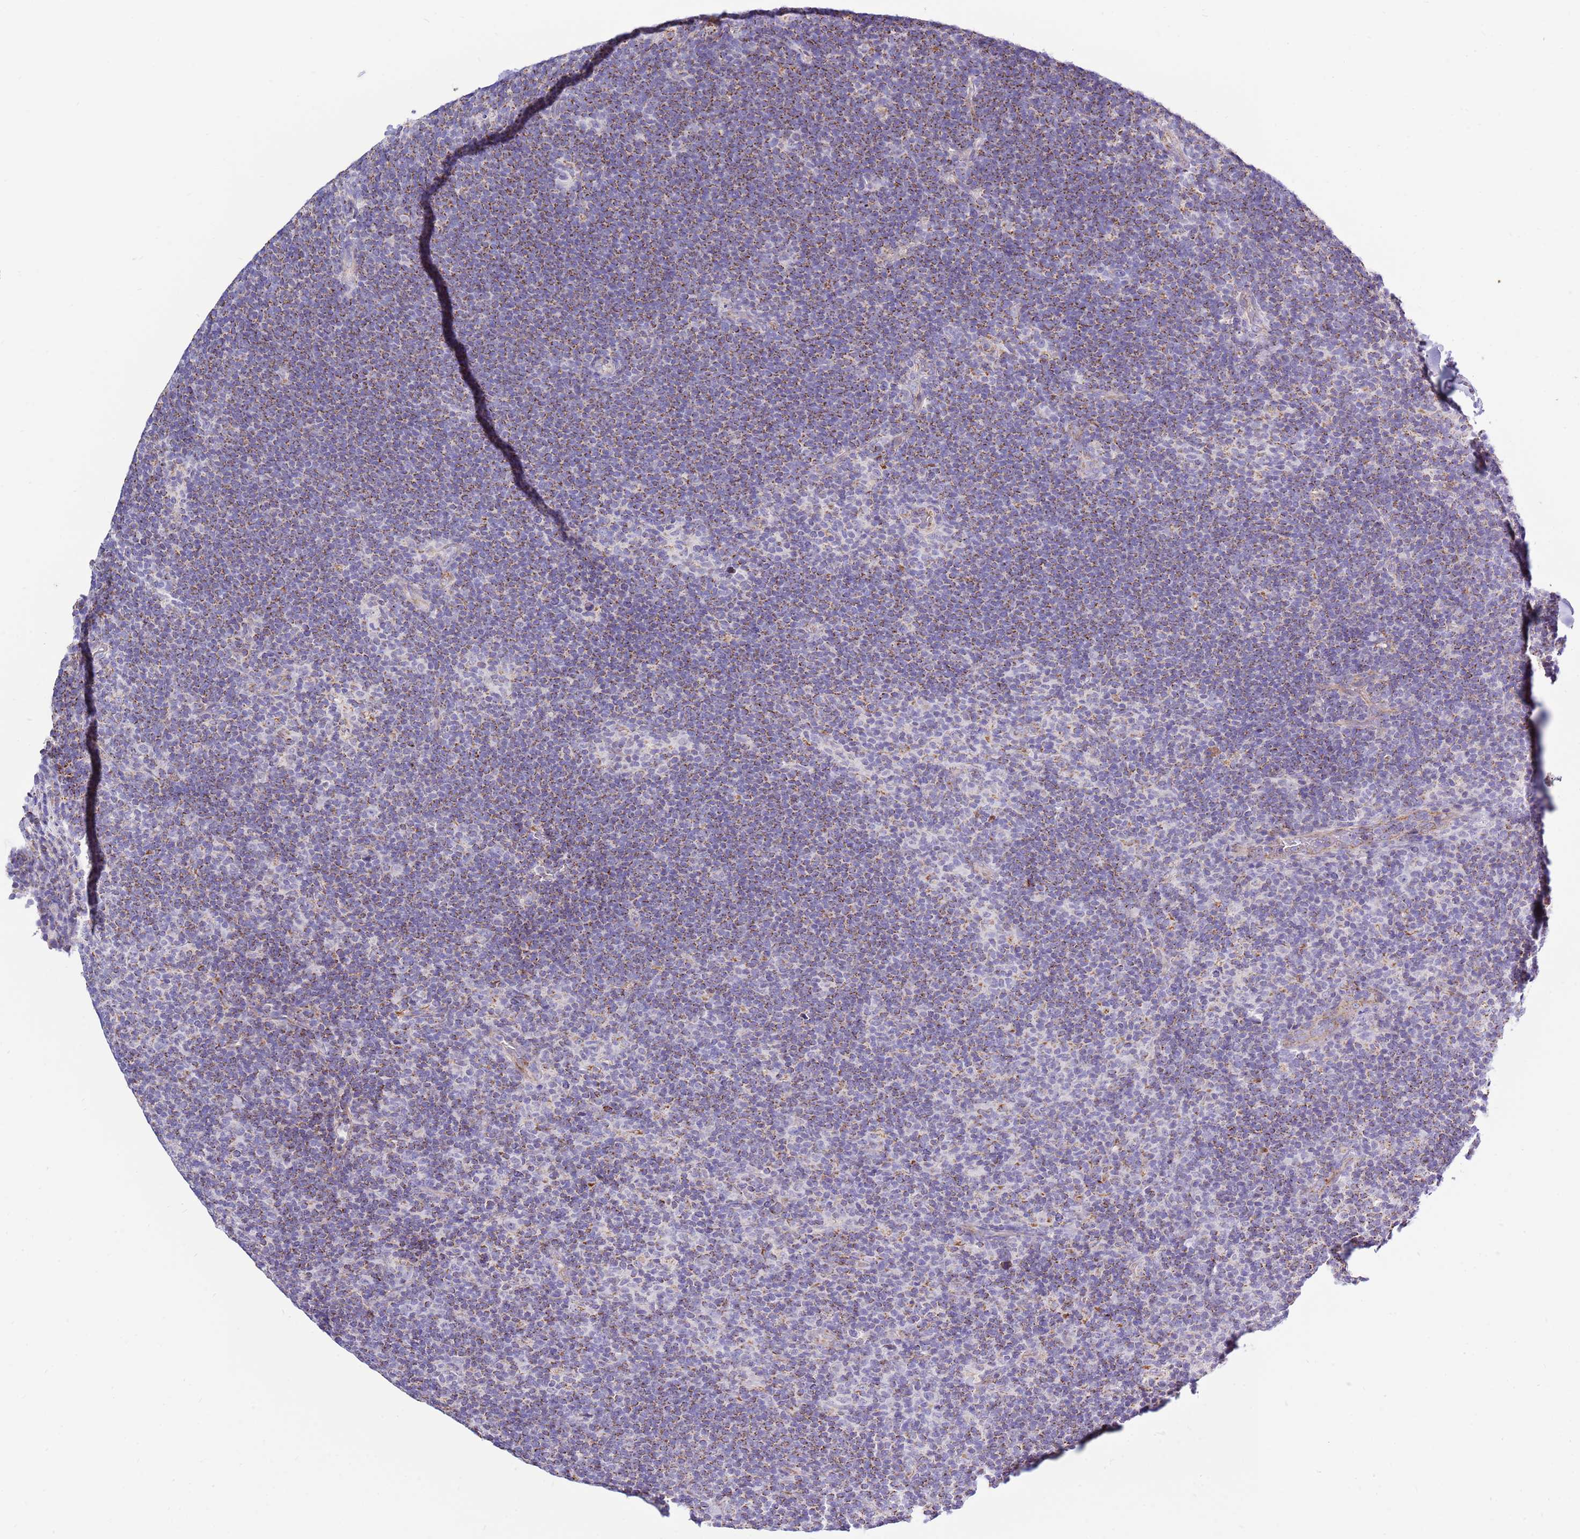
{"staining": {"intensity": "negative", "quantity": "none", "location": "none"}, "tissue": "lymphoma", "cell_type": "Tumor cells", "image_type": "cancer", "snomed": [{"axis": "morphology", "description": "Hodgkin's disease, NOS"}, {"axis": "topography", "description": "Lymph node"}], "caption": "Protein analysis of Hodgkin's disease exhibits no significant positivity in tumor cells. (DAB (3,3'-diaminobenzidine) IHC visualized using brightfield microscopy, high magnification).", "gene": "IGF1R", "patient": {"sex": "female", "age": 57}}